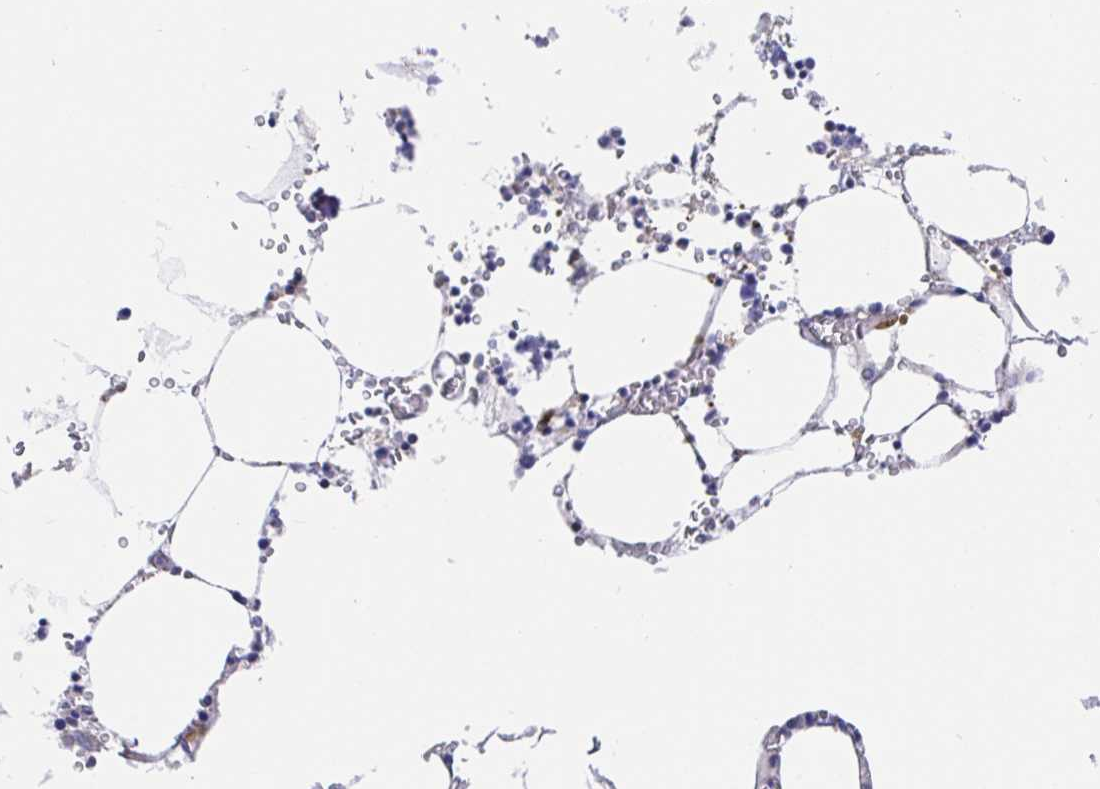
{"staining": {"intensity": "moderate", "quantity": "25%-75%", "location": "cytoplasmic/membranous"}, "tissue": "bone marrow", "cell_type": "Hematopoietic cells", "image_type": "normal", "snomed": [{"axis": "morphology", "description": "Normal tissue, NOS"}, {"axis": "topography", "description": "Bone marrow"}], "caption": "This image reveals benign bone marrow stained with IHC to label a protein in brown. The cytoplasmic/membranous of hematopoietic cells show moderate positivity for the protein. Nuclei are counter-stained blue.", "gene": "GOLGA1", "patient": {"sex": "male", "age": 54}}